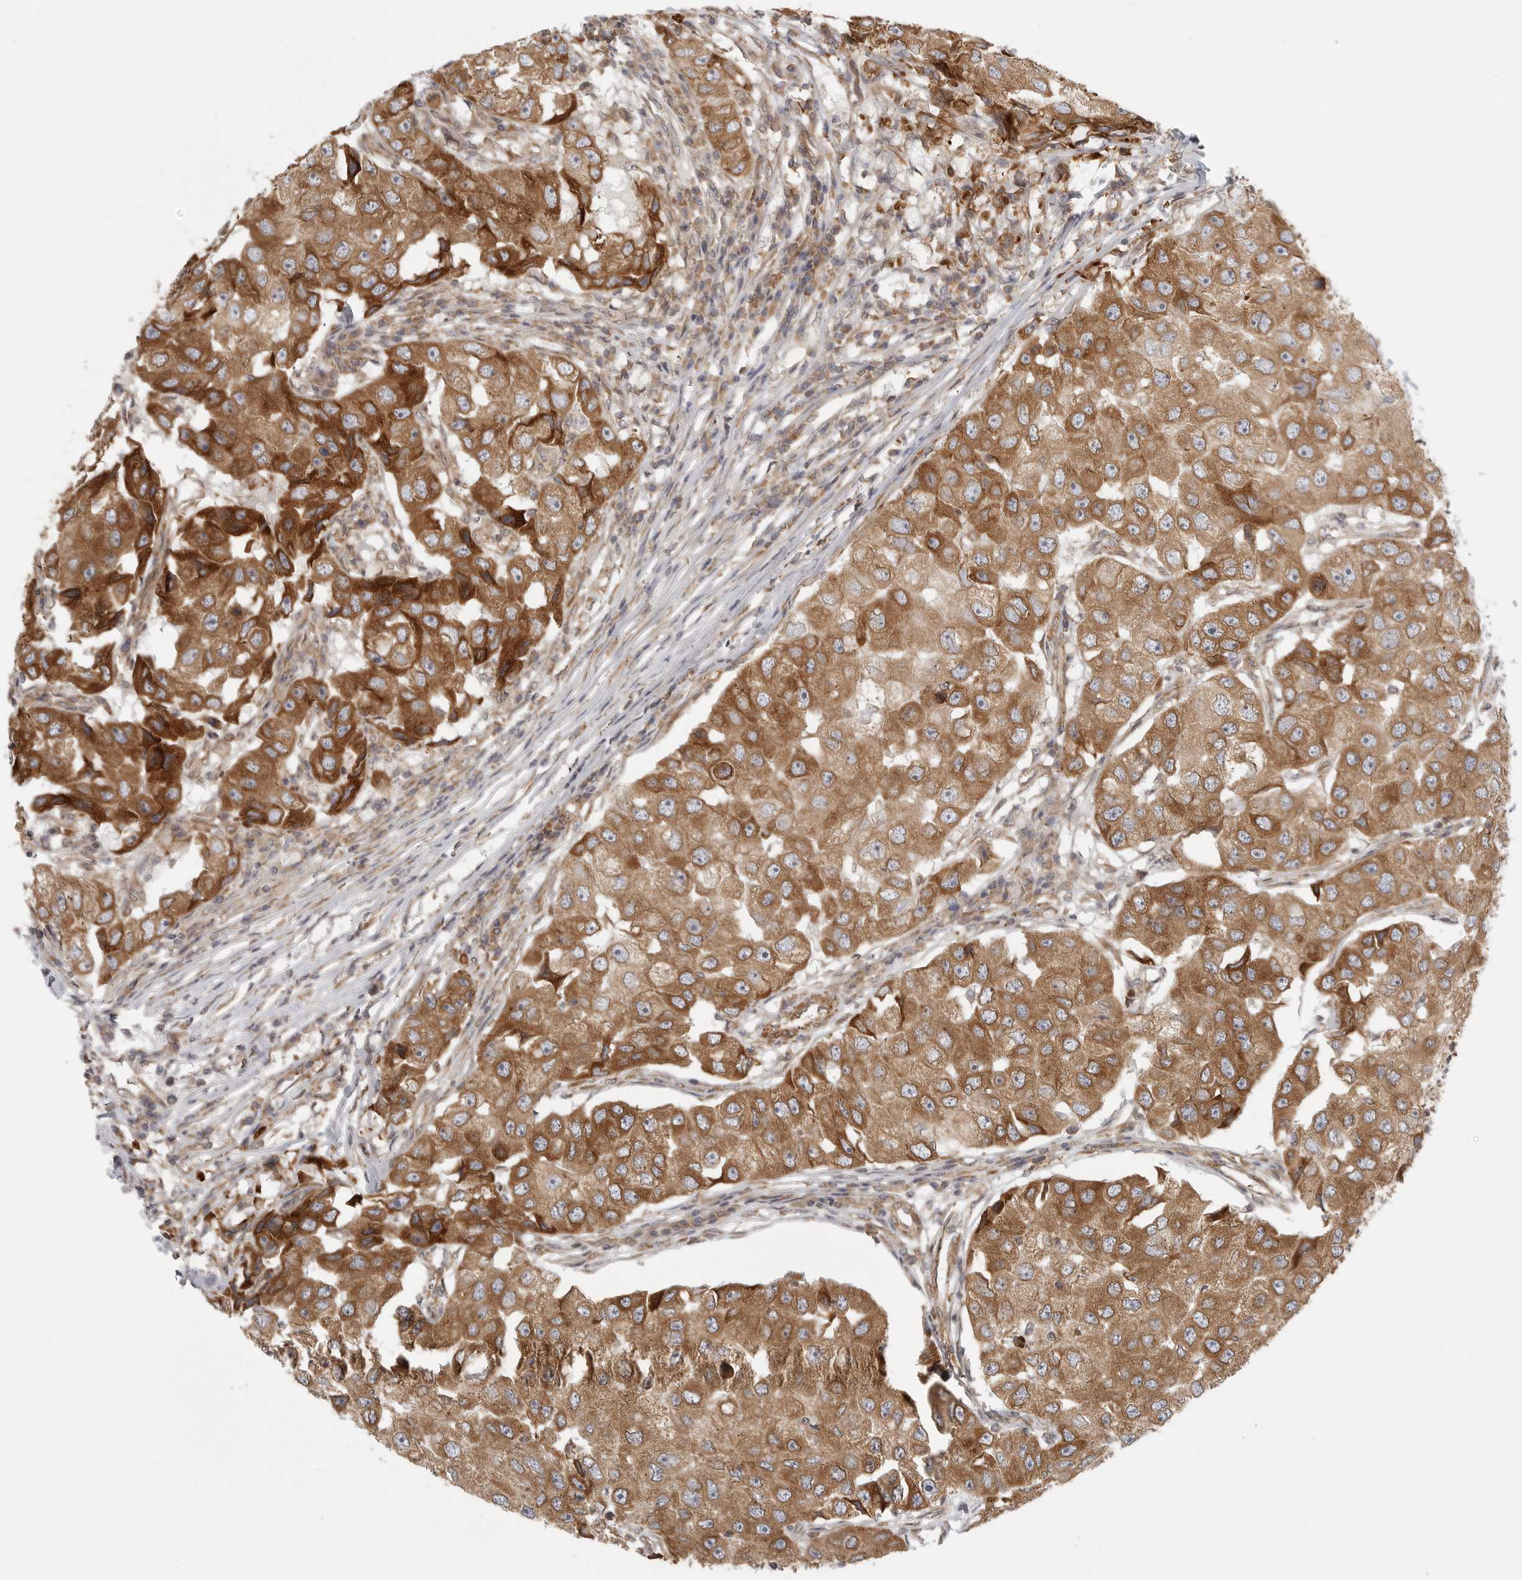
{"staining": {"intensity": "moderate", "quantity": ">75%", "location": "cytoplasmic/membranous"}, "tissue": "breast cancer", "cell_type": "Tumor cells", "image_type": "cancer", "snomed": [{"axis": "morphology", "description": "Duct carcinoma"}, {"axis": "topography", "description": "Breast"}], "caption": "Immunohistochemistry (IHC) staining of invasive ductal carcinoma (breast), which exhibits medium levels of moderate cytoplasmic/membranous staining in about >75% of tumor cells indicating moderate cytoplasmic/membranous protein staining. The staining was performed using DAB (brown) for protein detection and nuclei were counterstained in hematoxylin (blue).", "gene": "CERS2", "patient": {"sex": "female", "age": 27}}